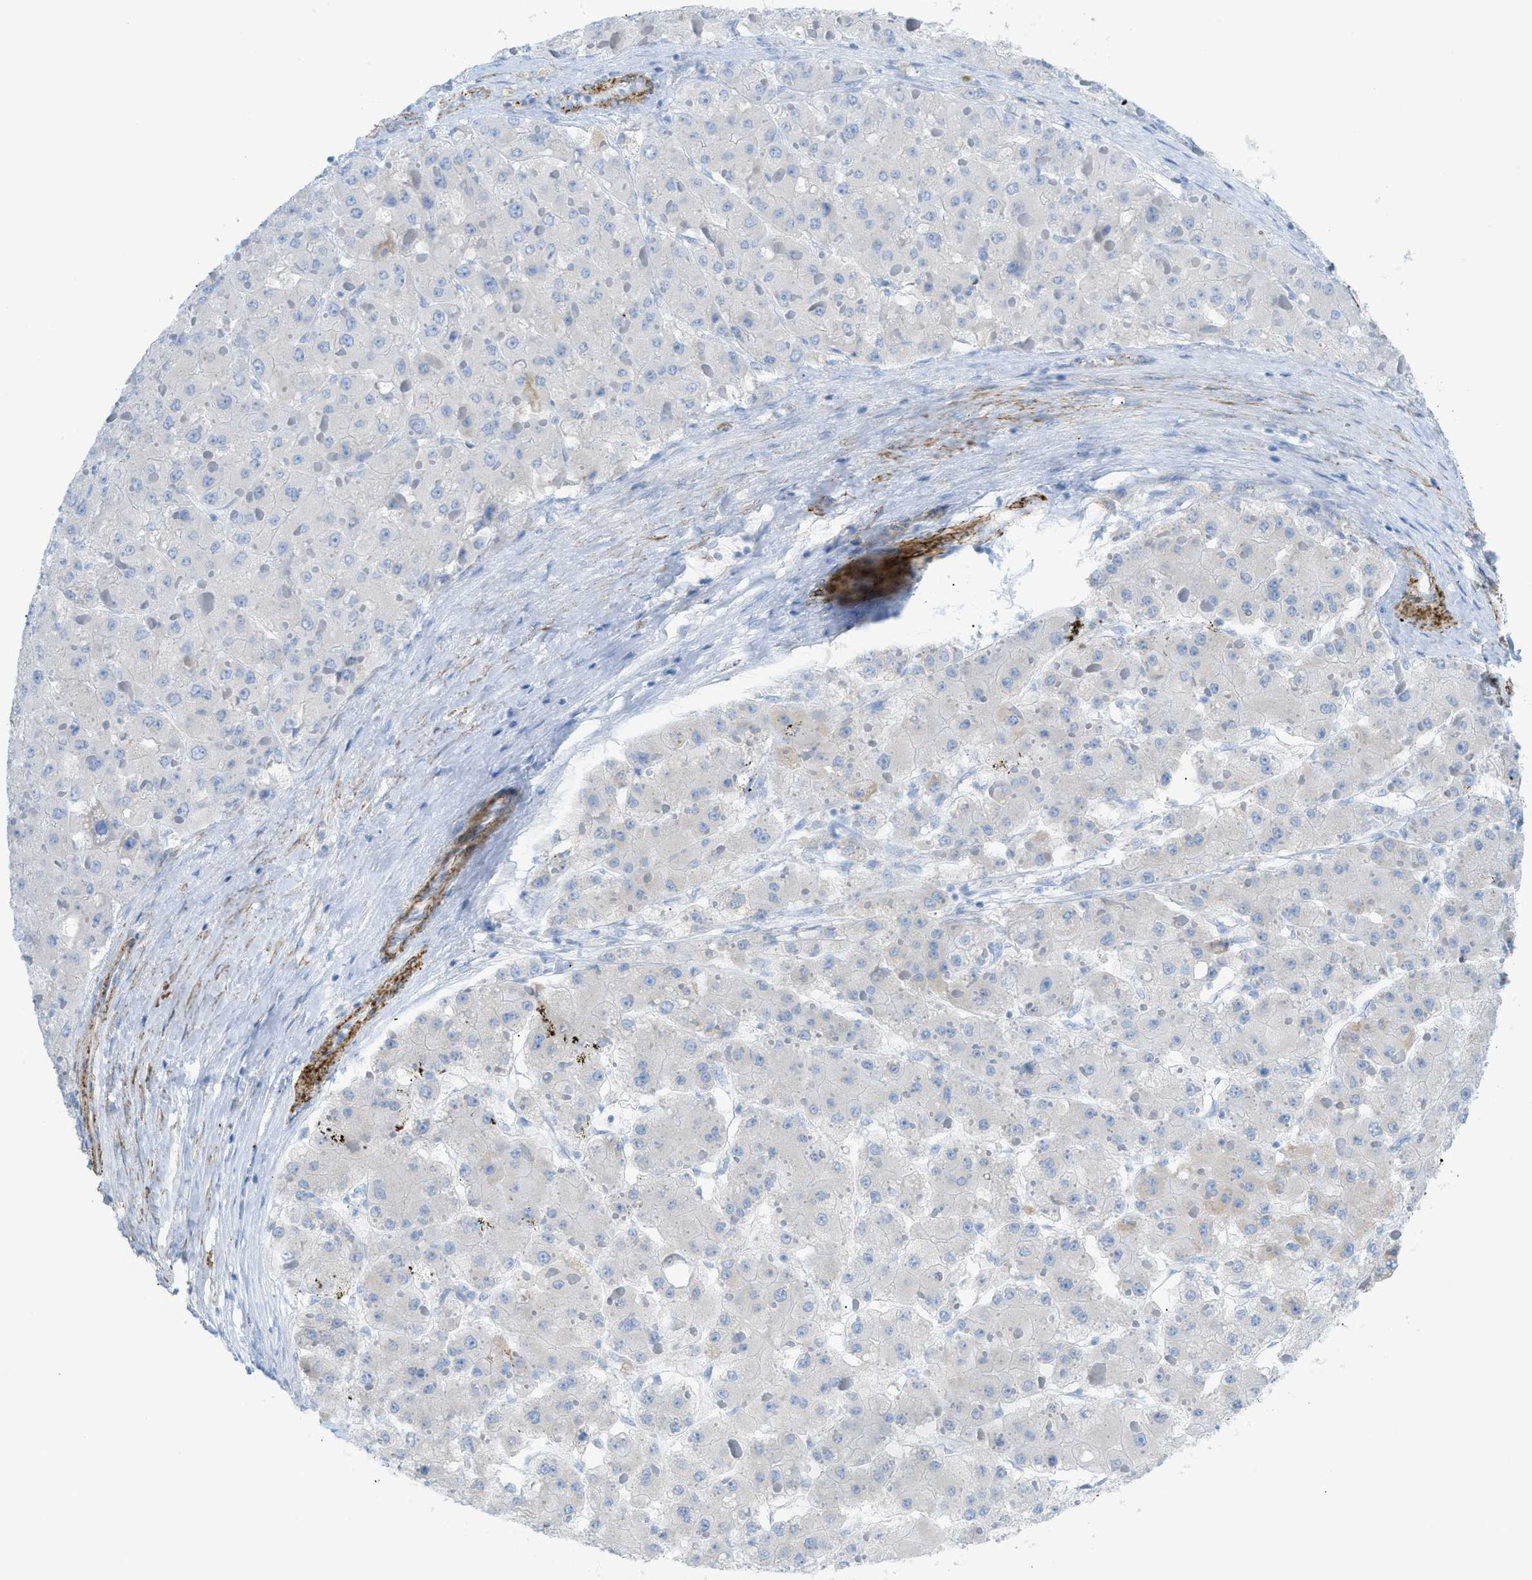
{"staining": {"intensity": "negative", "quantity": "none", "location": "none"}, "tissue": "liver cancer", "cell_type": "Tumor cells", "image_type": "cancer", "snomed": [{"axis": "morphology", "description": "Carcinoma, Hepatocellular, NOS"}, {"axis": "topography", "description": "Liver"}], "caption": "Micrograph shows no protein staining in tumor cells of liver cancer (hepatocellular carcinoma) tissue. (DAB (3,3'-diaminobenzidine) immunohistochemistry (IHC) visualized using brightfield microscopy, high magnification).", "gene": "MYH11", "patient": {"sex": "female", "age": 73}}